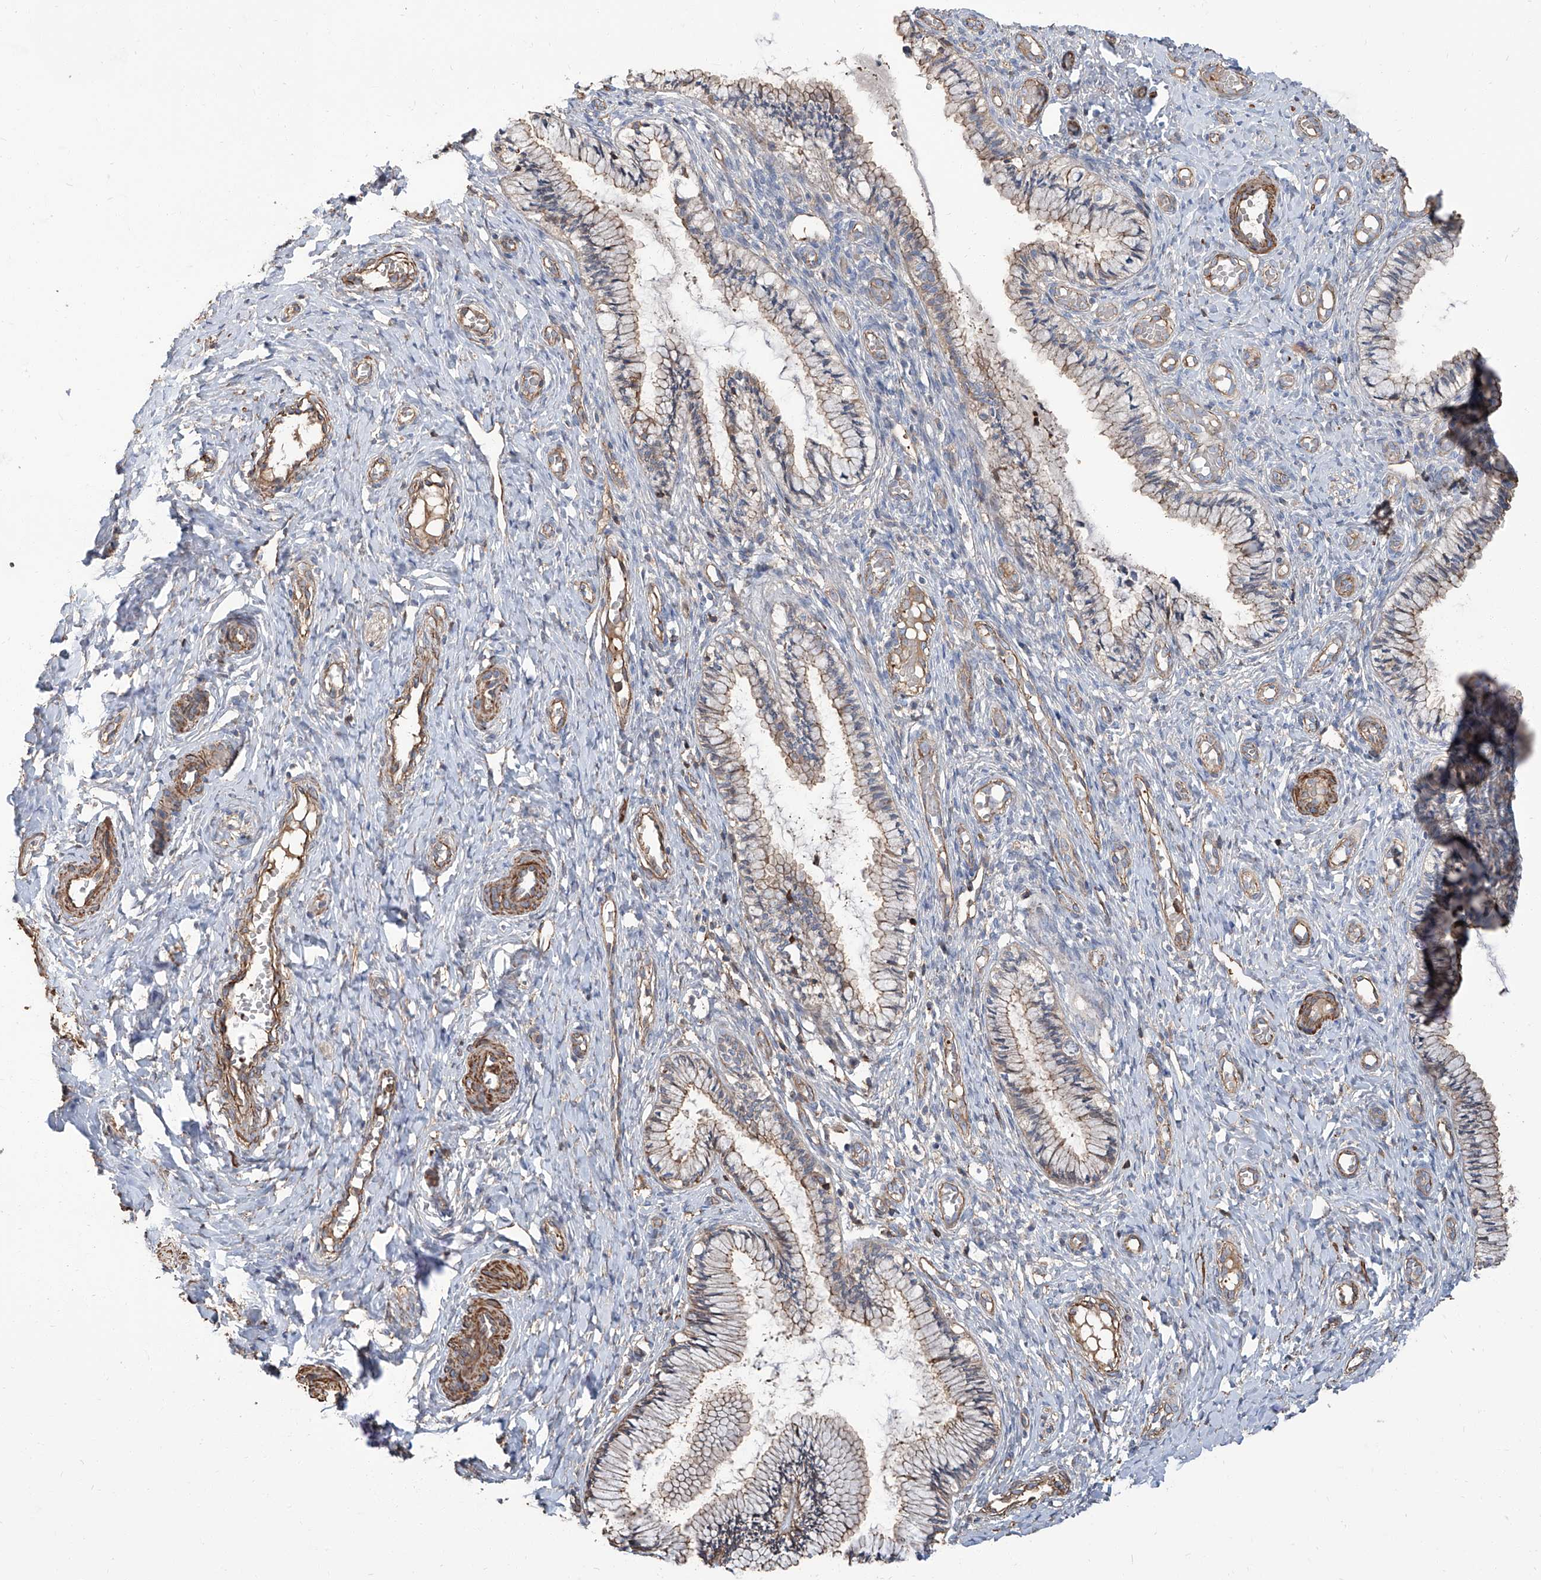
{"staining": {"intensity": "weak", "quantity": "<25%", "location": "cytoplasmic/membranous"}, "tissue": "cervix", "cell_type": "Glandular cells", "image_type": "normal", "snomed": [{"axis": "morphology", "description": "Normal tissue, NOS"}, {"axis": "topography", "description": "Cervix"}], "caption": "Immunohistochemistry (IHC) photomicrograph of unremarkable cervix: cervix stained with DAB (3,3'-diaminobenzidine) shows no significant protein positivity in glandular cells.", "gene": "PIEZO2", "patient": {"sex": "female", "age": 27}}